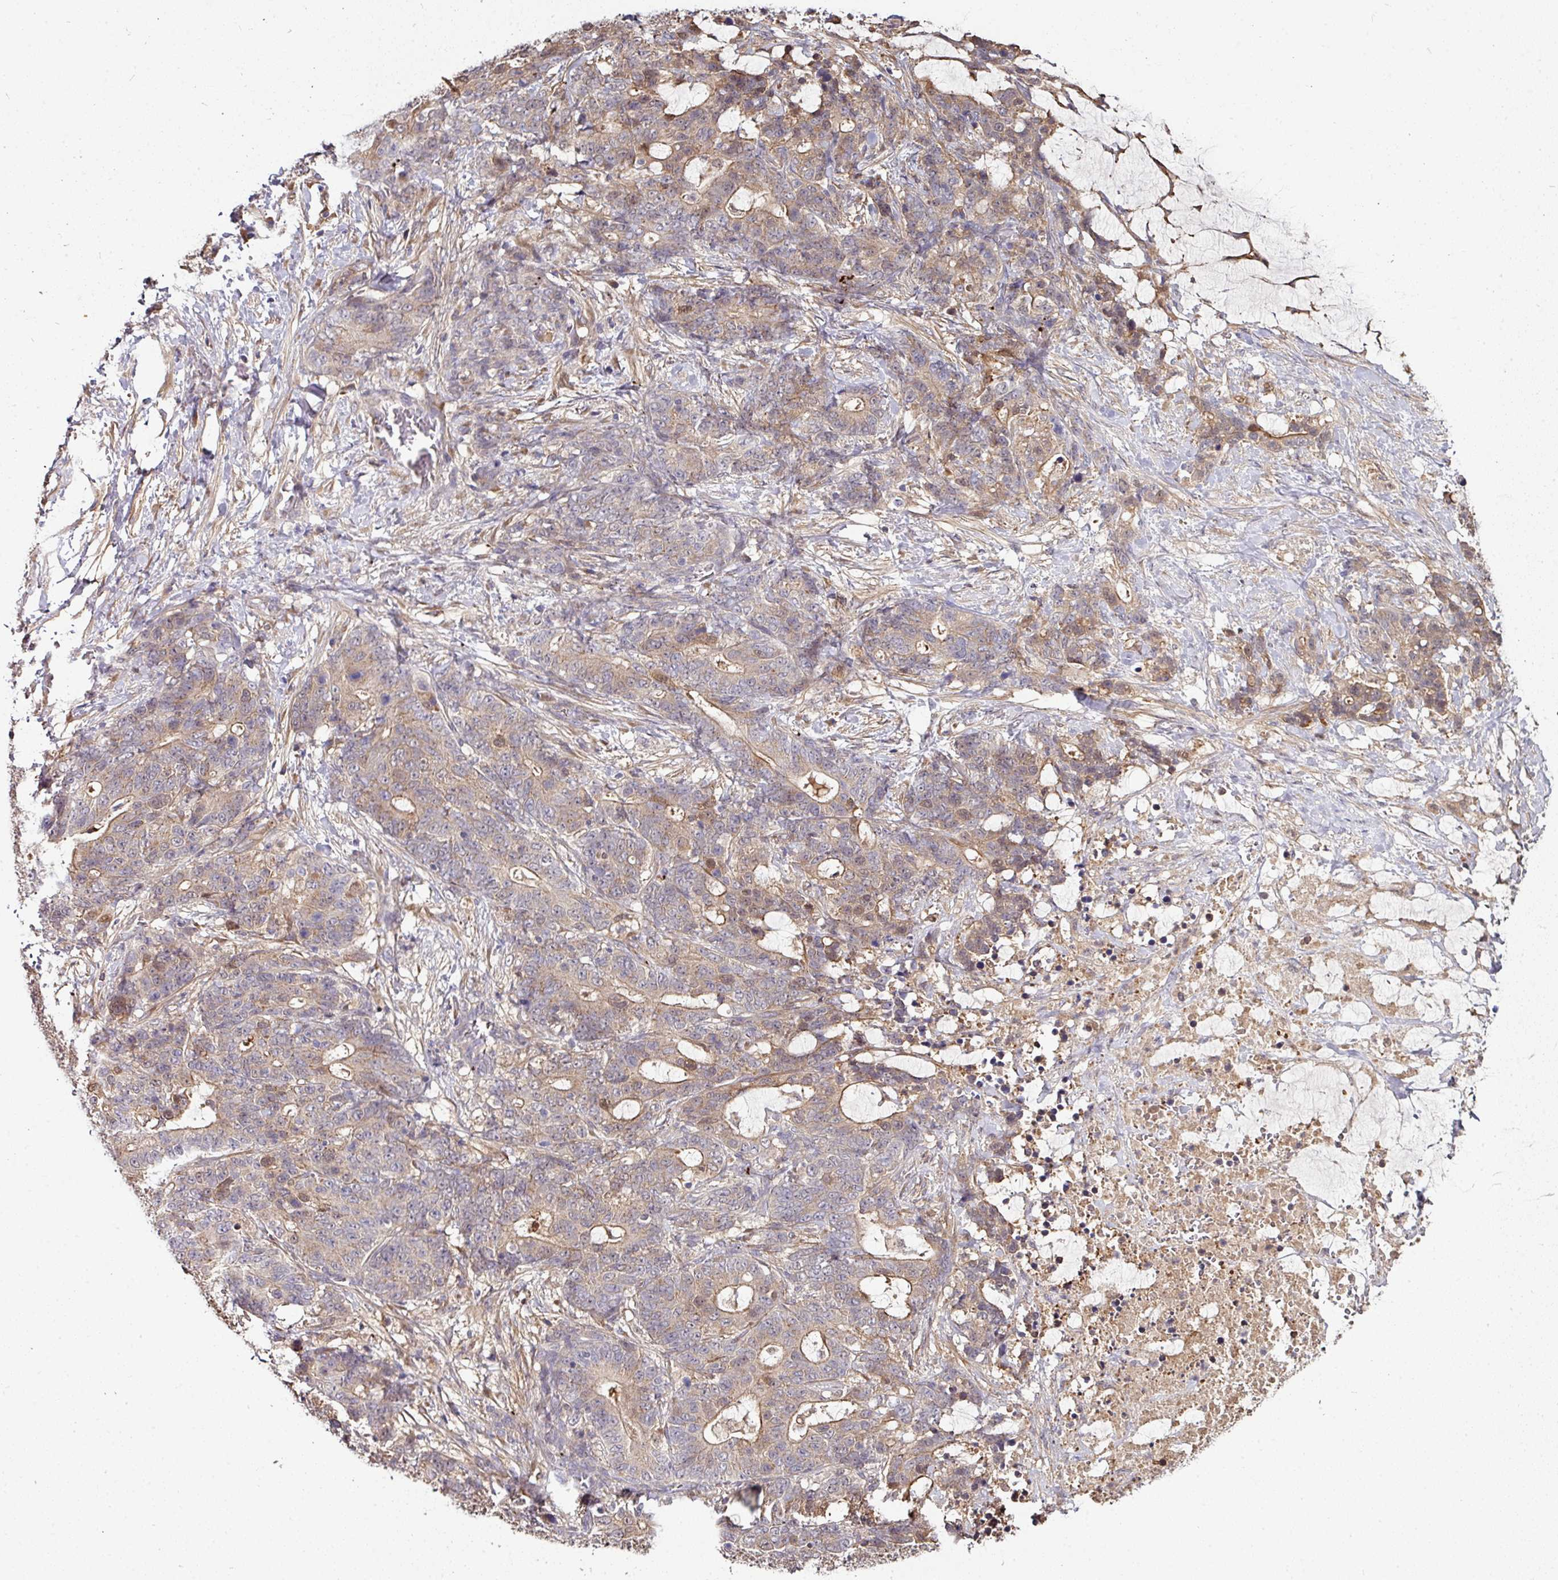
{"staining": {"intensity": "moderate", "quantity": "25%-75%", "location": "cytoplasmic/membranous"}, "tissue": "stomach cancer", "cell_type": "Tumor cells", "image_type": "cancer", "snomed": [{"axis": "morphology", "description": "Normal tissue, NOS"}, {"axis": "morphology", "description": "Adenocarcinoma, NOS"}, {"axis": "topography", "description": "Stomach"}], "caption": "This image exhibits immunohistochemistry staining of human stomach adenocarcinoma, with medium moderate cytoplasmic/membranous expression in about 25%-75% of tumor cells.", "gene": "CTDSP2", "patient": {"sex": "female", "age": 64}}